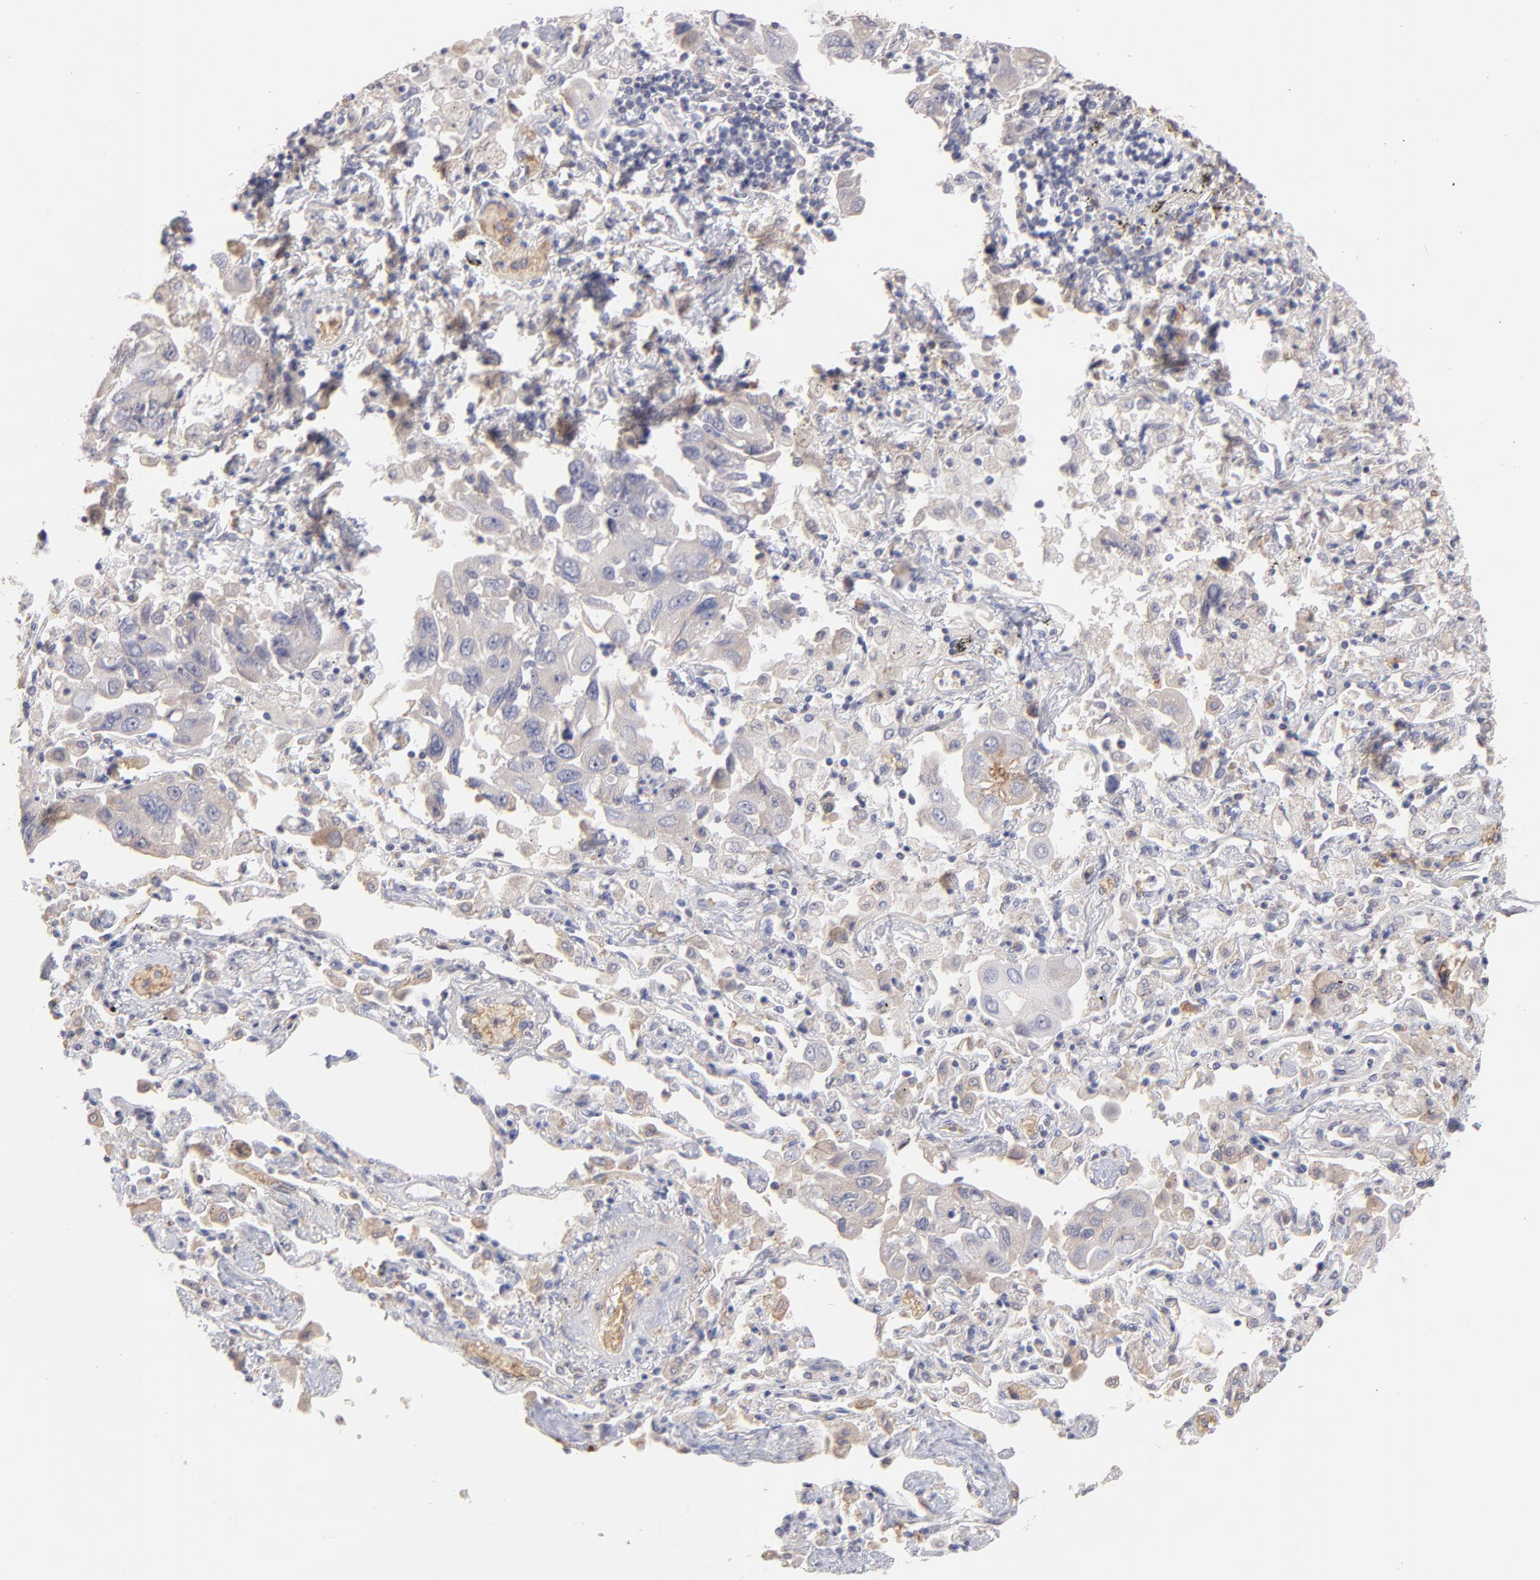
{"staining": {"intensity": "negative", "quantity": "none", "location": "none"}, "tissue": "lung cancer", "cell_type": "Tumor cells", "image_type": "cancer", "snomed": [{"axis": "morphology", "description": "Adenocarcinoma, NOS"}, {"axis": "topography", "description": "Lung"}], "caption": "Immunohistochemistry of lung adenocarcinoma displays no expression in tumor cells.", "gene": "F13B", "patient": {"sex": "male", "age": 64}}